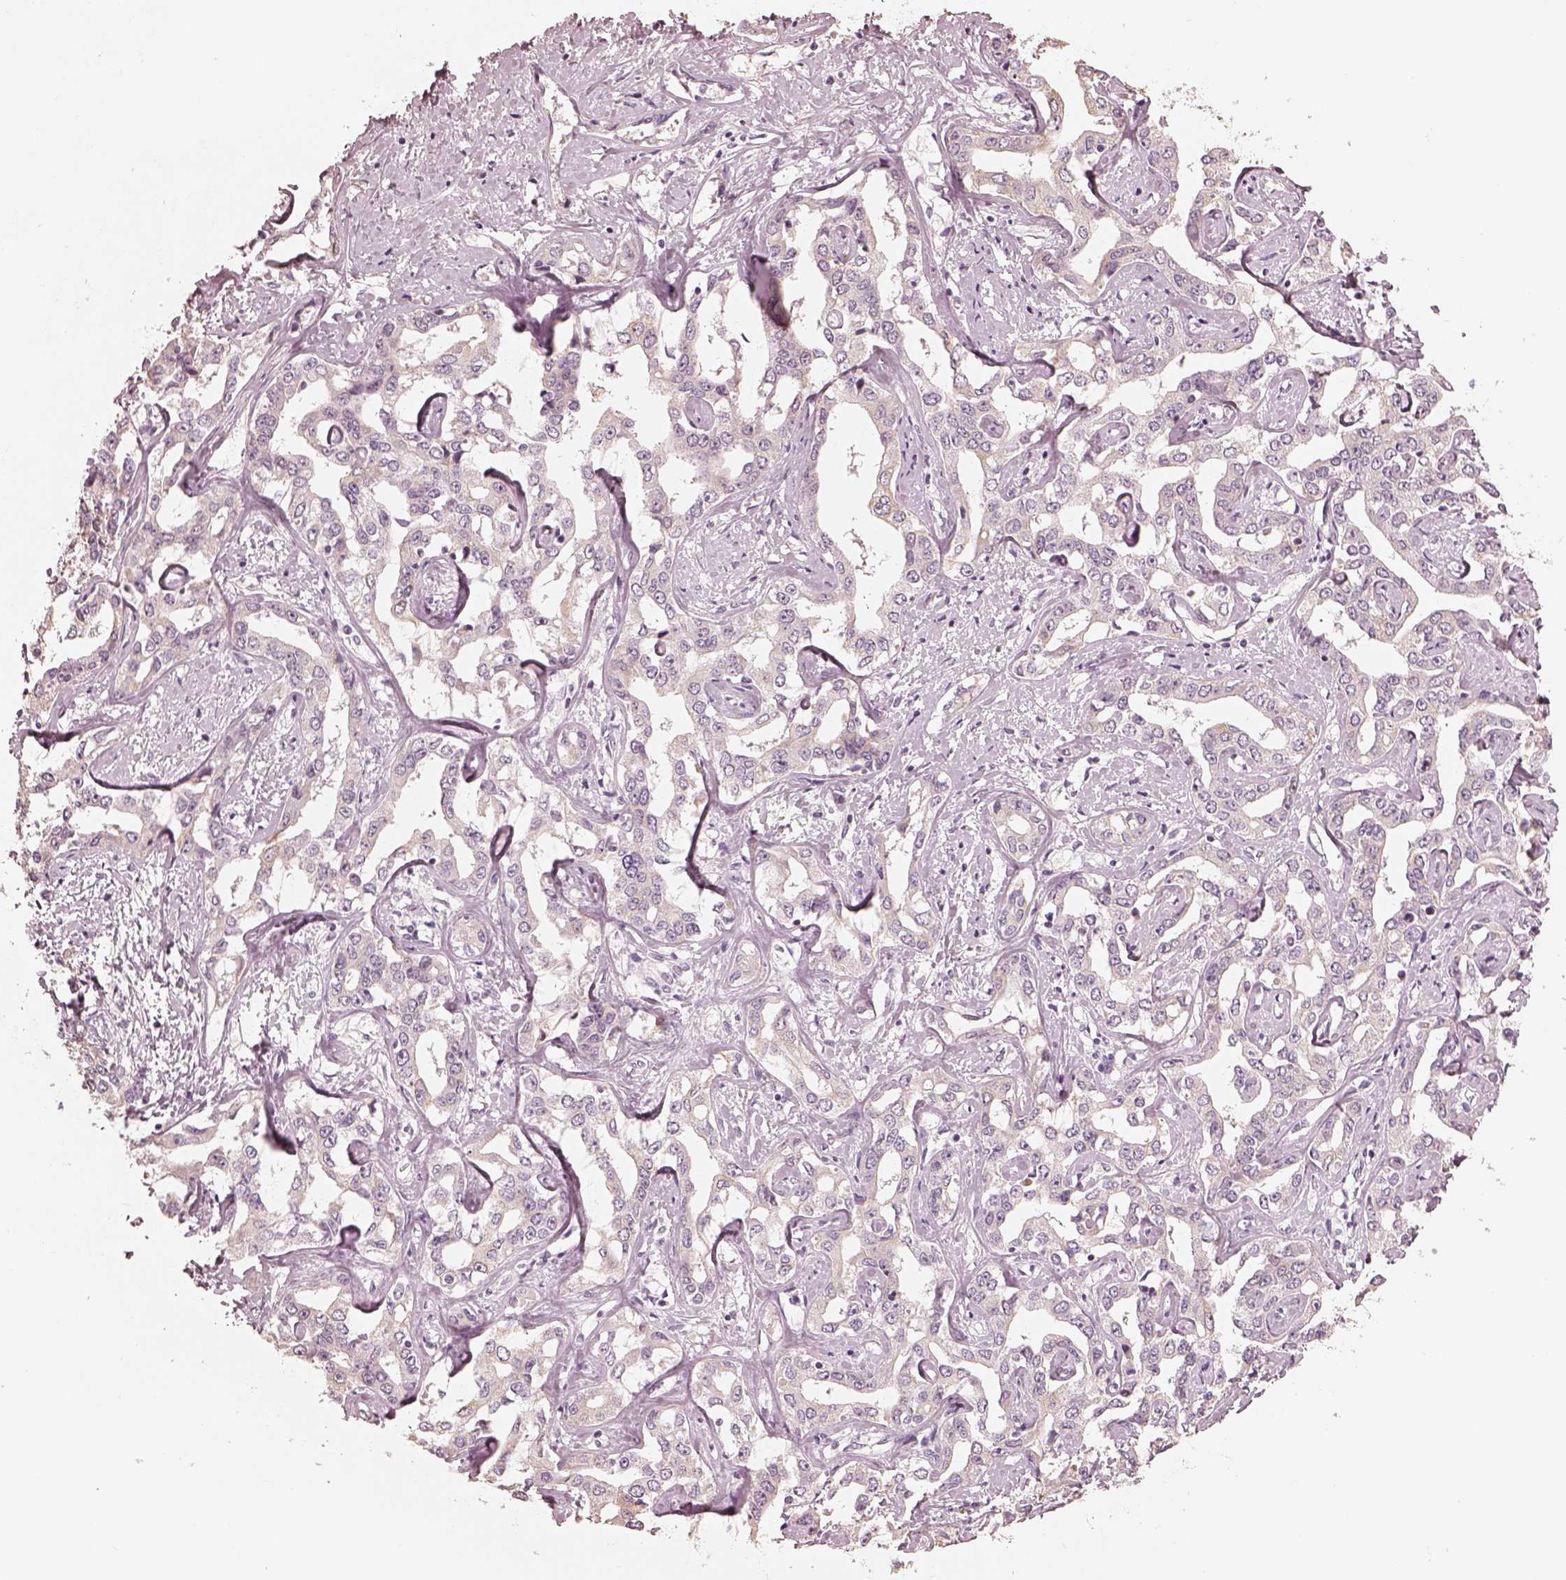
{"staining": {"intensity": "negative", "quantity": "none", "location": "none"}, "tissue": "liver cancer", "cell_type": "Tumor cells", "image_type": "cancer", "snomed": [{"axis": "morphology", "description": "Cholangiocarcinoma"}, {"axis": "topography", "description": "Liver"}], "caption": "Human liver cancer (cholangiocarcinoma) stained for a protein using IHC displays no positivity in tumor cells.", "gene": "SLC25A46", "patient": {"sex": "male", "age": 59}}